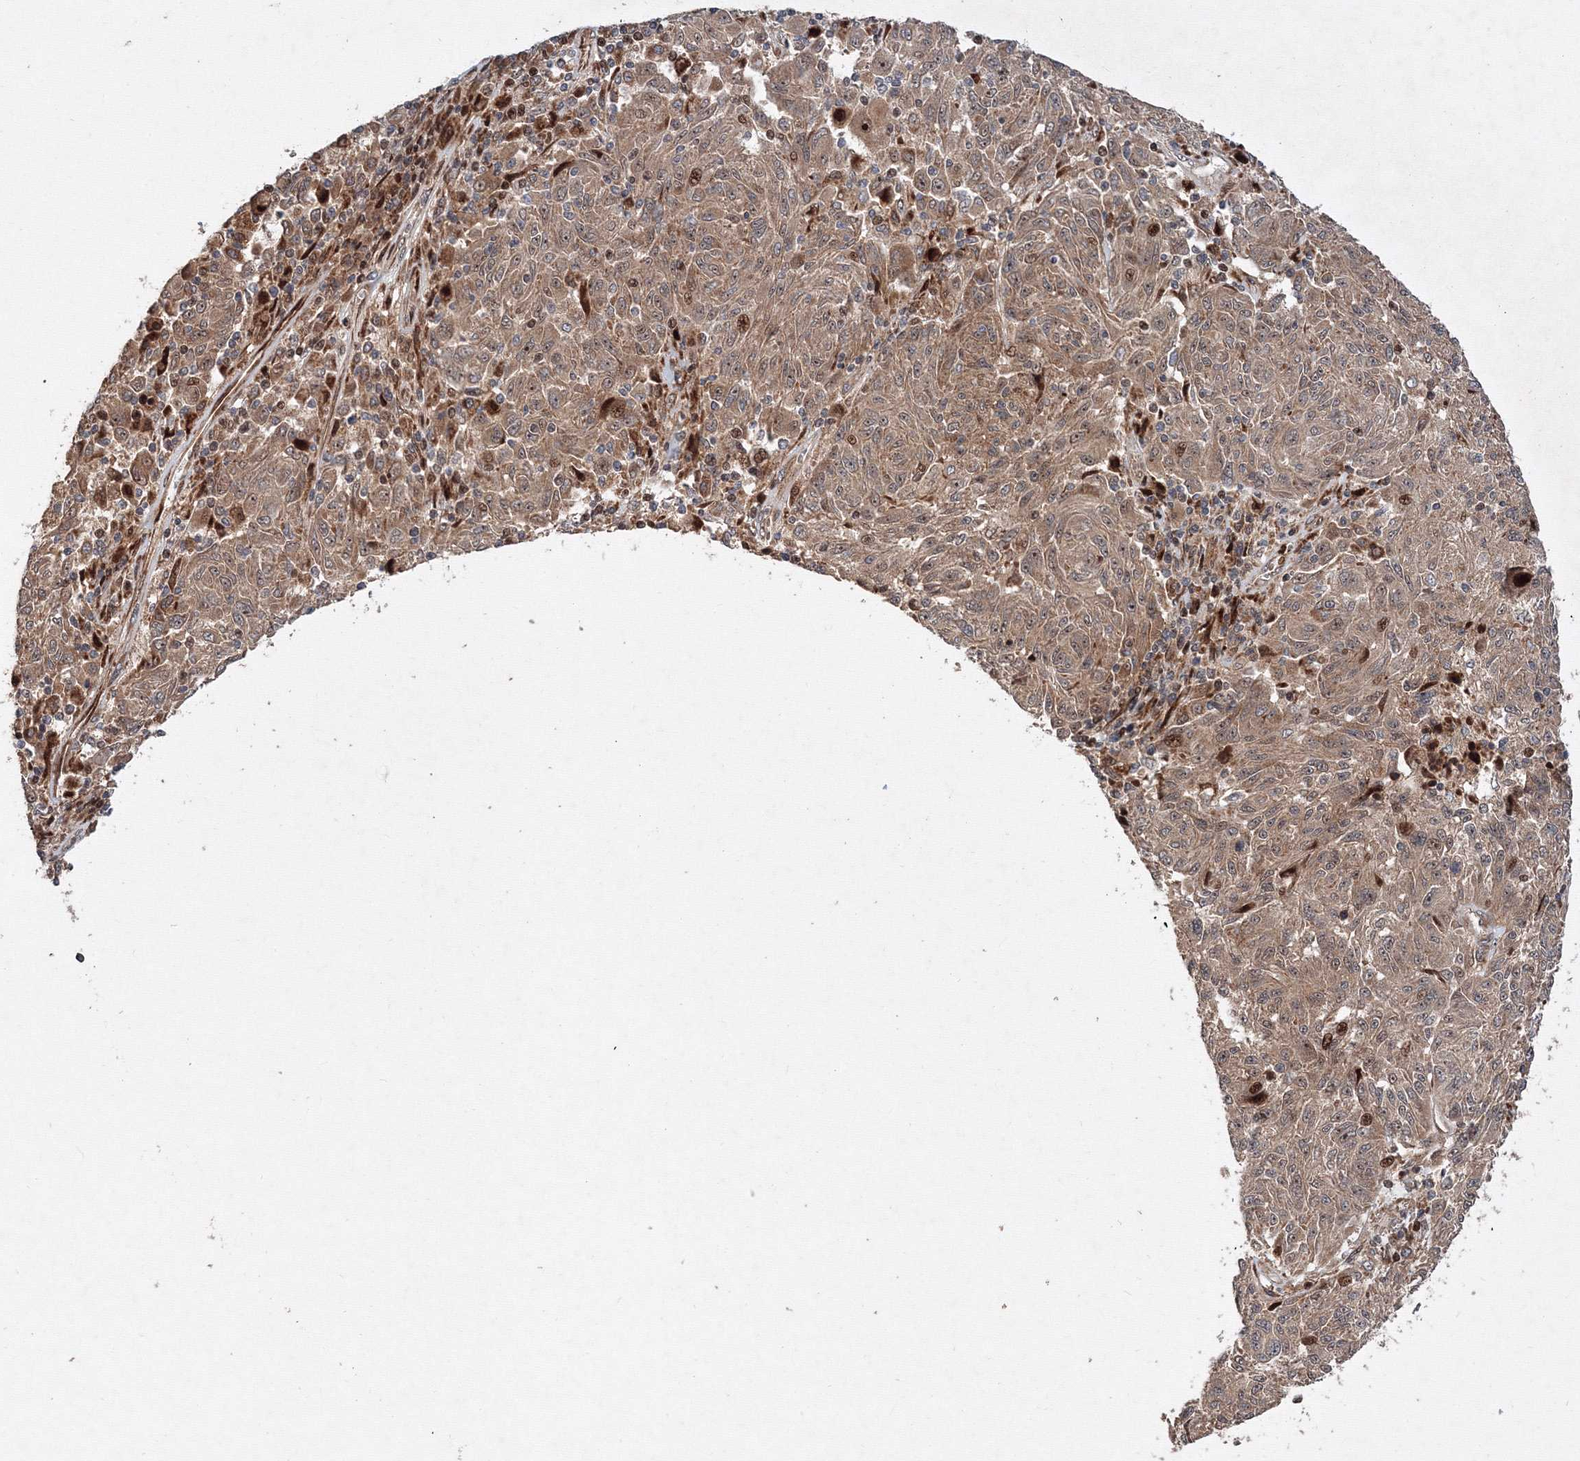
{"staining": {"intensity": "moderate", "quantity": ">75%", "location": "cytoplasmic/membranous,nuclear"}, "tissue": "melanoma", "cell_type": "Tumor cells", "image_type": "cancer", "snomed": [{"axis": "morphology", "description": "Malignant melanoma, NOS"}, {"axis": "topography", "description": "Skin"}], "caption": "Immunohistochemical staining of melanoma reveals medium levels of moderate cytoplasmic/membranous and nuclear positivity in approximately >75% of tumor cells.", "gene": "ANKAR", "patient": {"sex": "male", "age": 53}}